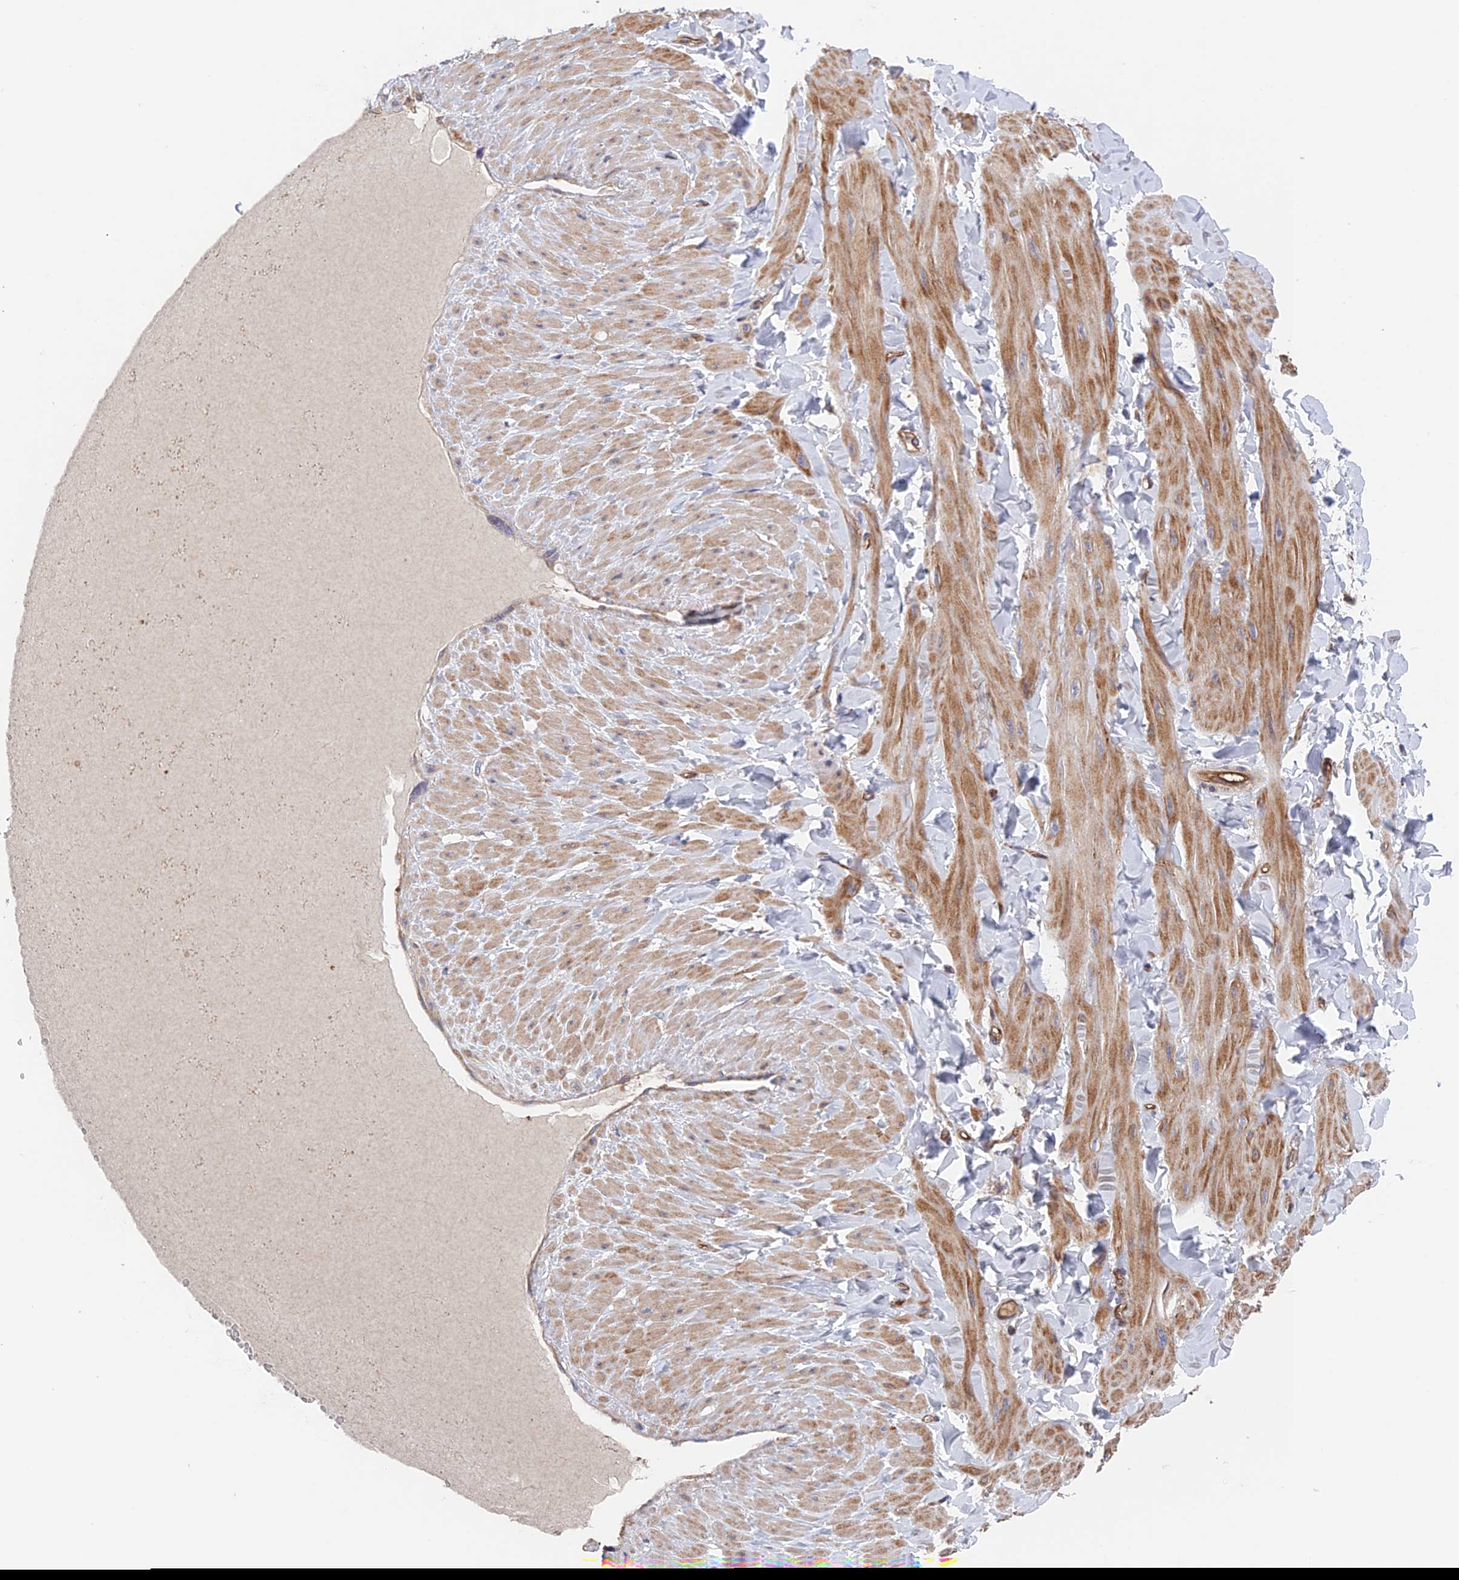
{"staining": {"intensity": "negative", "quantity": "none", "location": "none"}, "tissue": "adipose tissue", "cell_type": "Adipocytes", "image_type": "normal", "snomed": [{"axis": "morphology", "description": "Normal tissue, NOS"}, {"axis": "topography", "description": "Adipose tissue"}, {"axis": "topography", "description": "Vascular tissue"}, {"axis": "topography", "description": "Peripheral nerve tissue"}], "caption": "The image demonstrates no staining of adipocytes in unremarkable adipose tissue. (DAB (3,3'-diaminobenzidine) IHC, high magnification).", "gene": "NUDT16L1", "patient": {"sex": "male", "age": 25}}